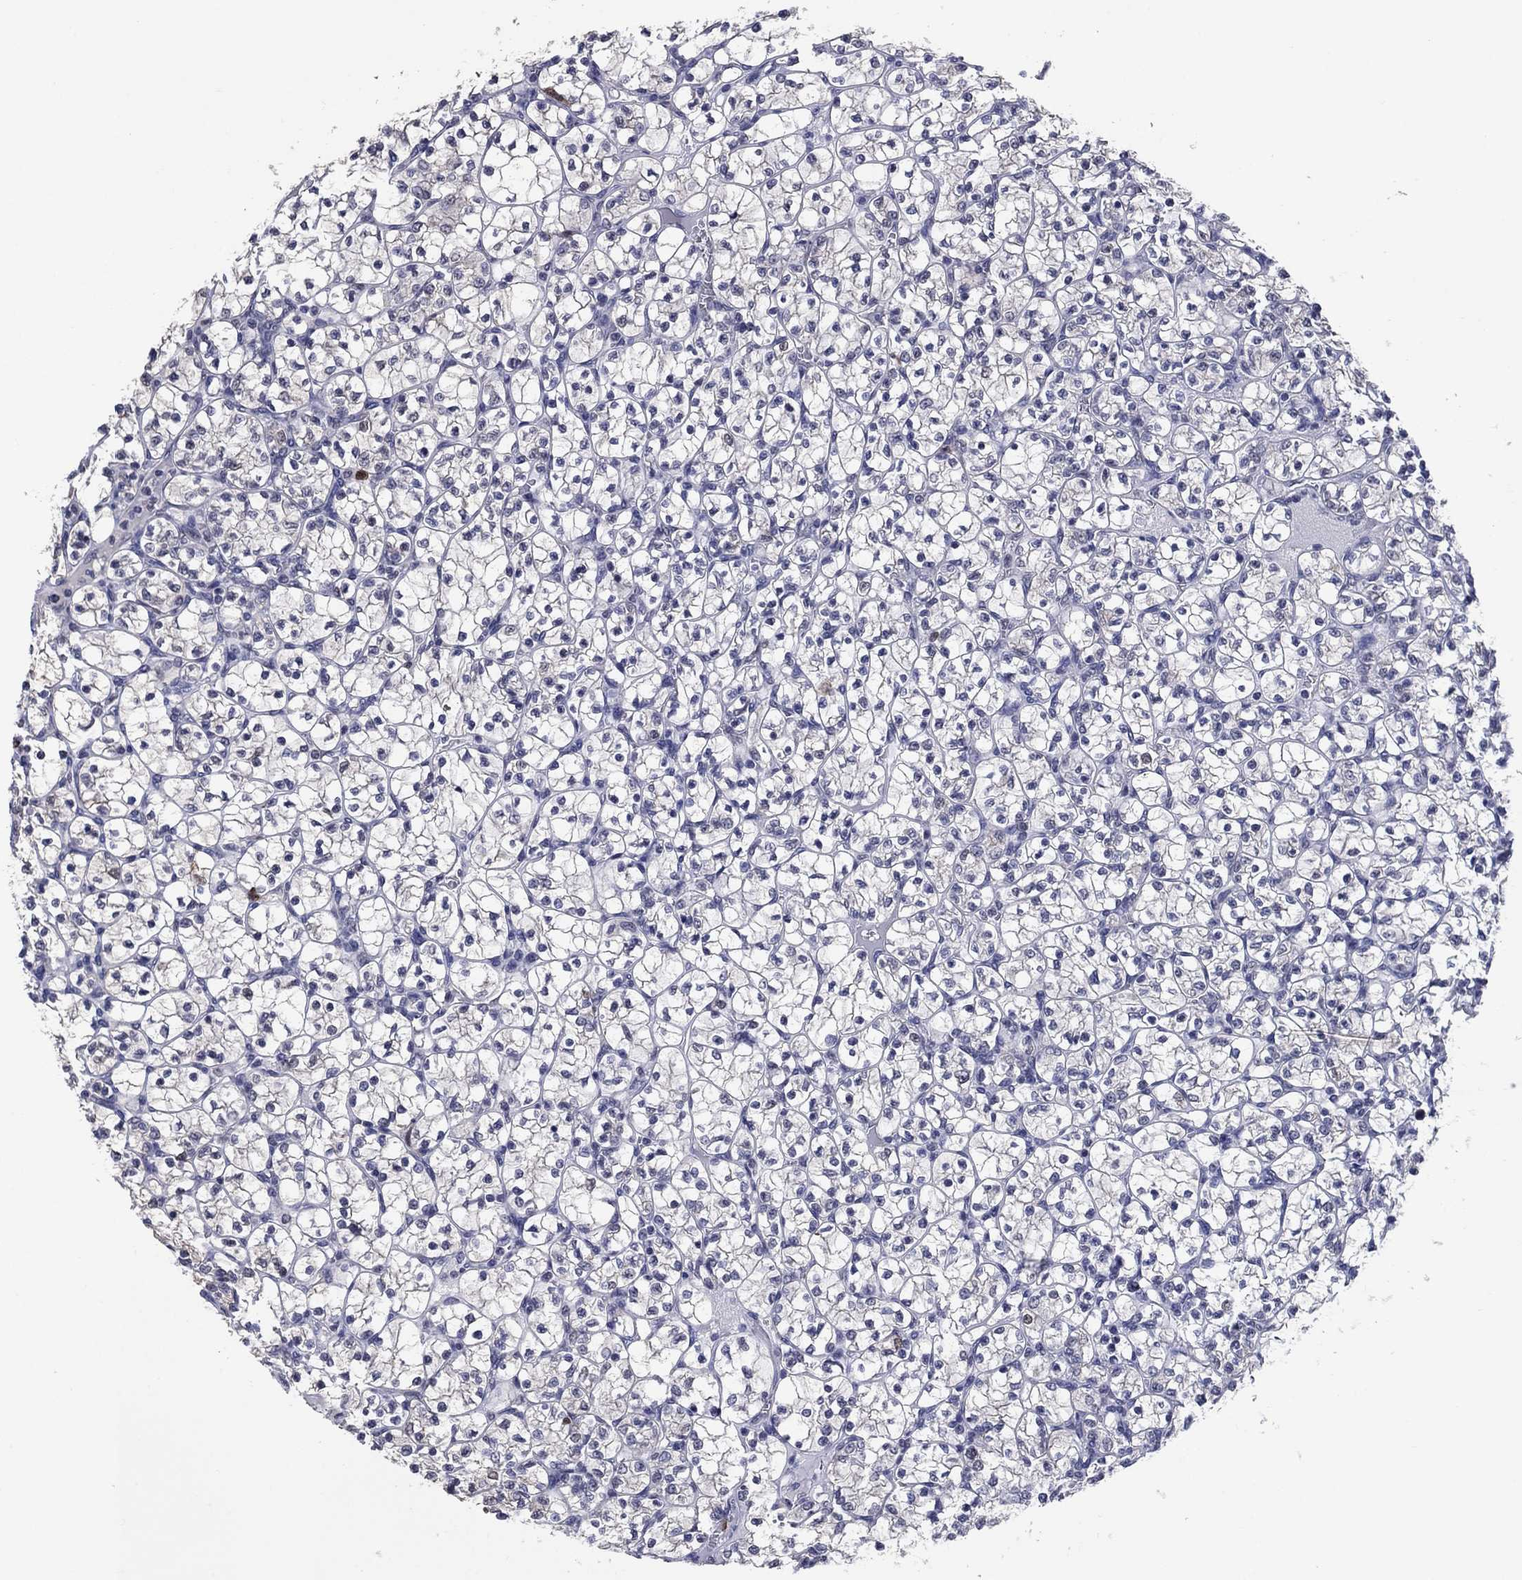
{"staining": {"intensity": "negative", "quantity": "none", "location": "none"}, "tissue": "renal cancer", "cell_type": "Tumor cells", "image_type": "cancer", "snomed": [{"axis": "morphology", "description": "Adenocarcinoma, NOS"}, {"axis": "topography", "description": "Kidney"}], "caption": "This is an immunohistochemistry photomicrograph of renal cancer (adenocarcinoma). There is no staining in tumor cells.", "gene": "TYMS", "patient": {"sex": "female", "age": 89}}